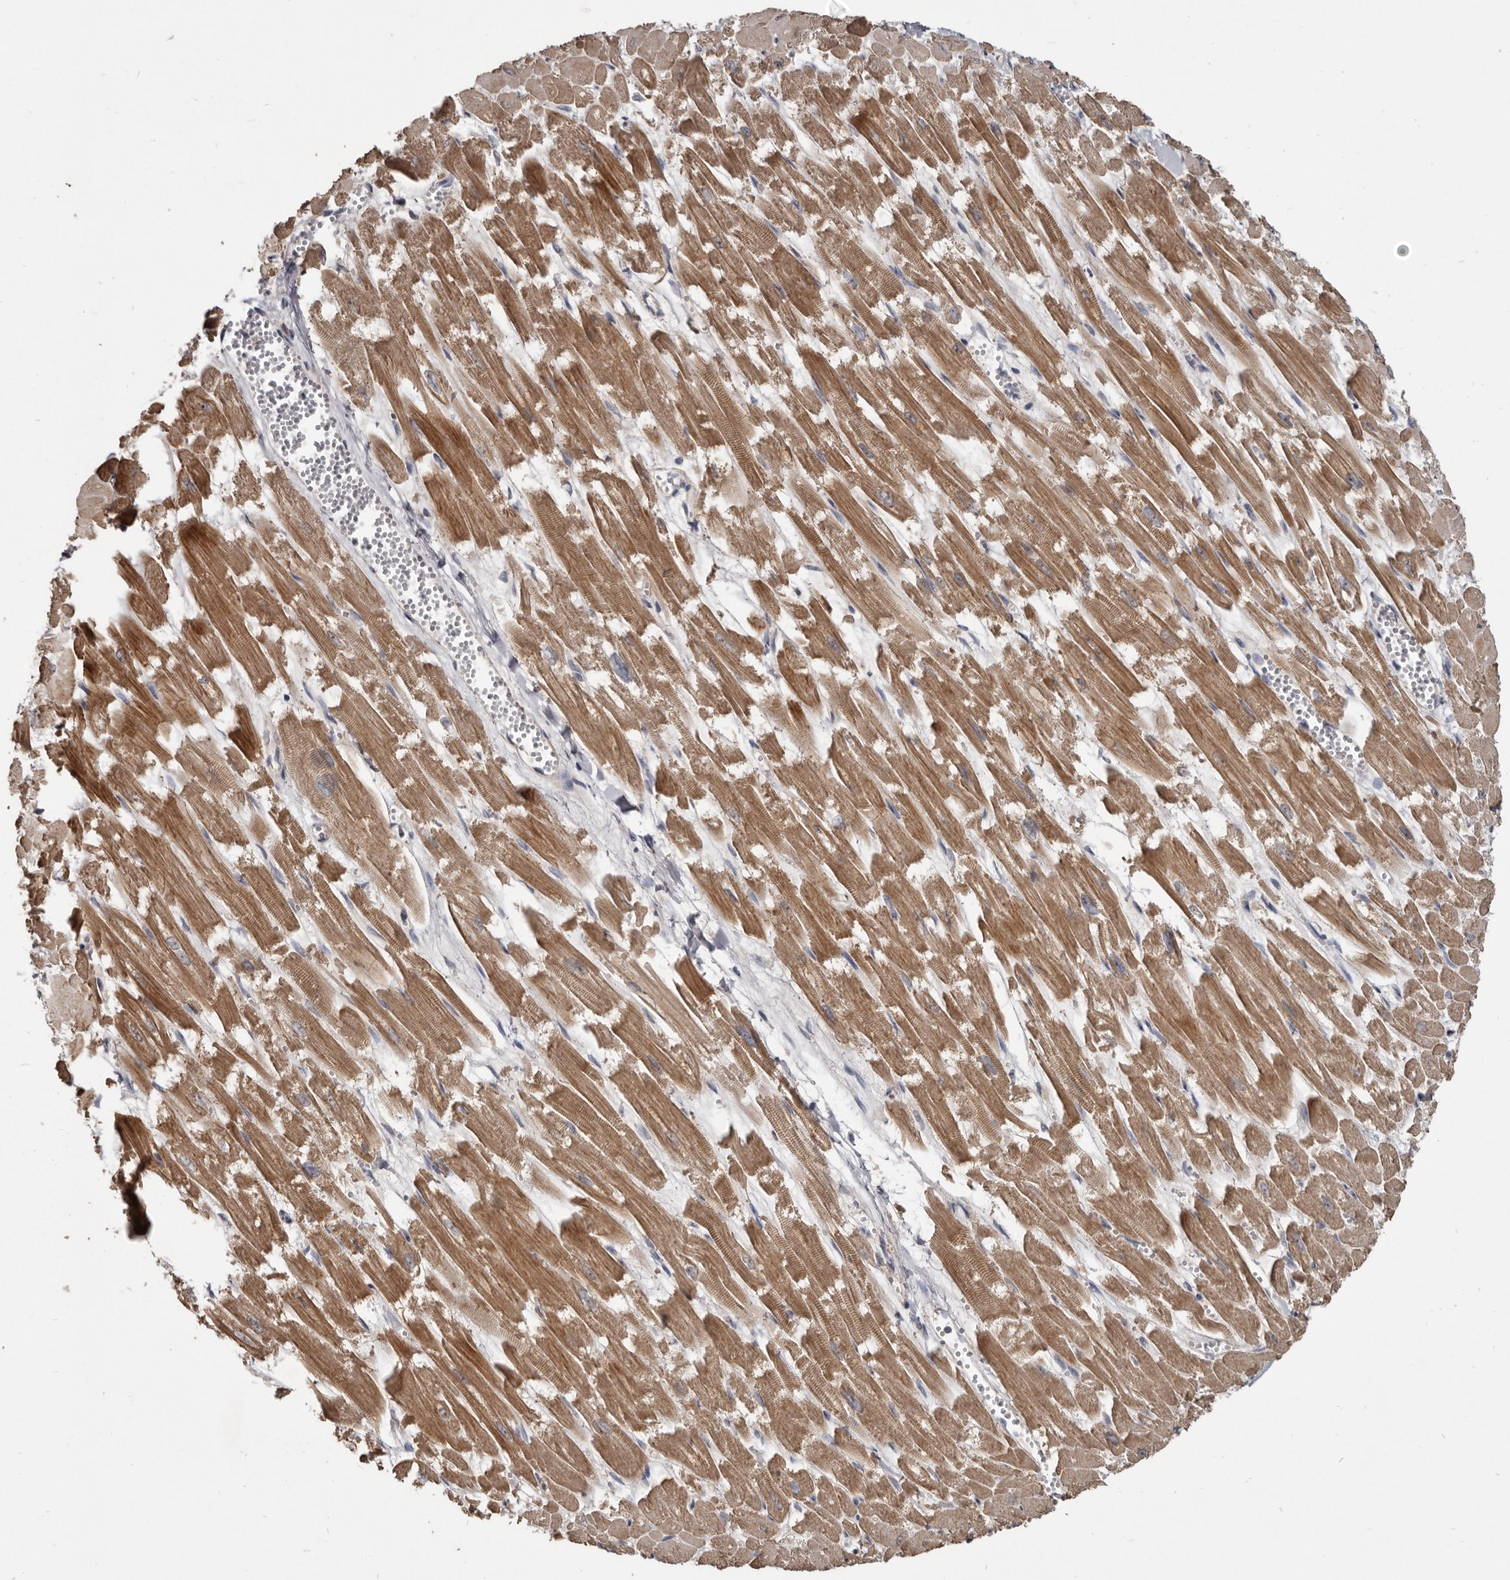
{"staining": {"intensity": "moderate", "quantity": ">75%", "location": "cytoplasmic/membranous"}, "tissue": "heart muscle", "cell_type": "Cardiomyocytes", "image_type": "normal", "snomed": [{"axis": "morphology", "description": "Normal tissue, NOS"}, {"axis": "topography", "description": "Heart"}], "caption": "Protein expression analysis of benign heart muscle shows moderate cytoplasmic/membranous staining in about >75% of cardiomyocytes. The protein is stained brown, and the nuclei are stained in blue (DAB IHC with brightfield microscopy, high magnification).", "gene": "TTC39A", "patient": {"sex": "male", "age": 54}}